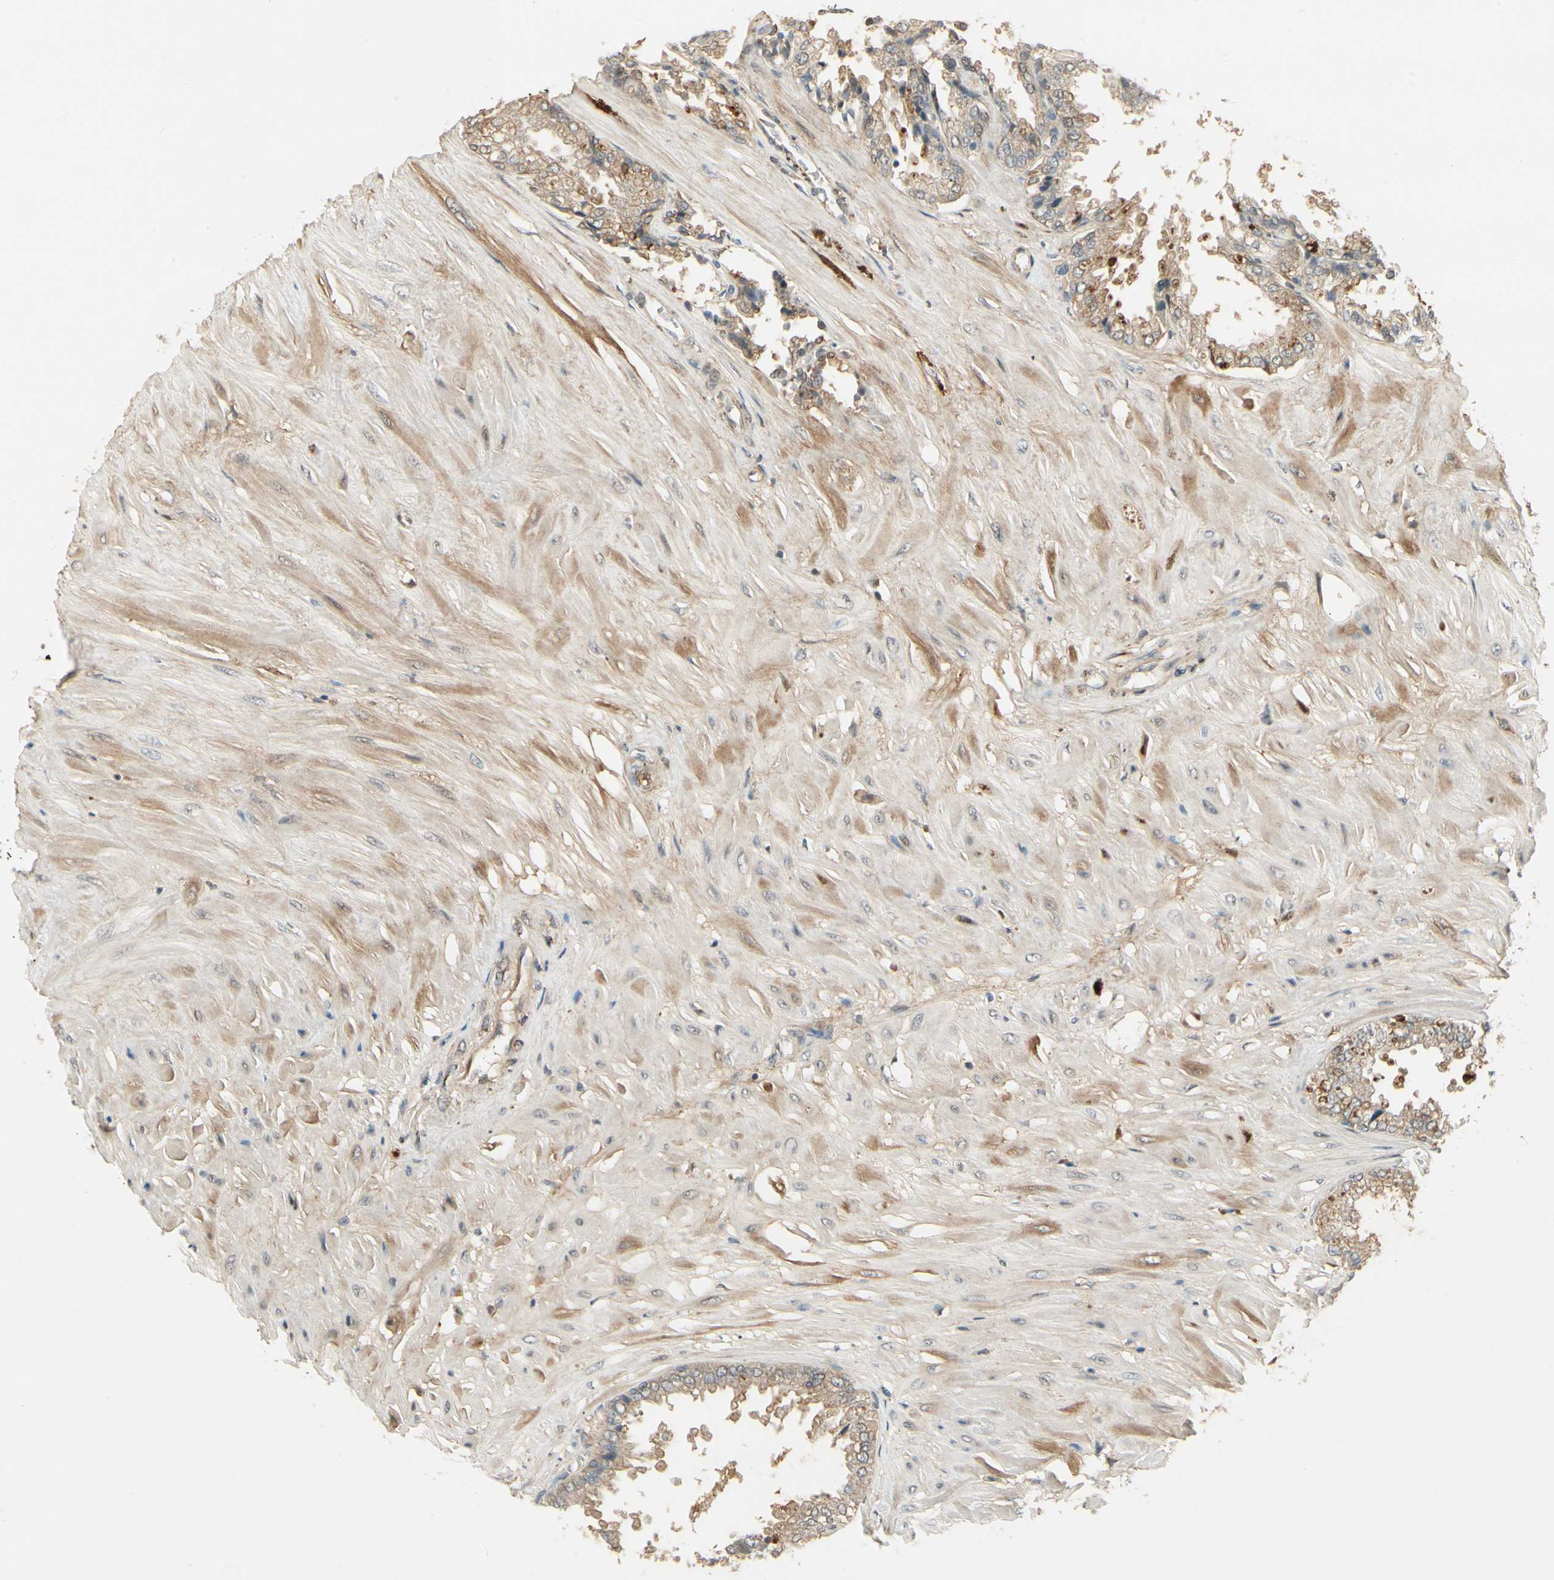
{"staining": {"intensity": "weak", "quantity": ">75%", "location": "cytoplasmic/membranous"}, "tissue": "seminal vesicle", "cell_type": "Glandular cells", "image_type": "normal", "snomed": [{"axis": "morphology", "description": "Normal tissue, NOS"}, {"axis": "topography", "description": "Seminal veicle"}], "caption": "Seminal vesicle was stained to show a protein in brown. There is low levels of weak cytoplasmic/membranous positivity in approximately >75% of glandular cells. The staining was performed using DAB to visualize the protein expression in brown, while the nuclei were stained in blue with hematoxylin (Magnification: 20x).", "gene": "EPHB3", "patient": {"sex": "male", "age": 46}}